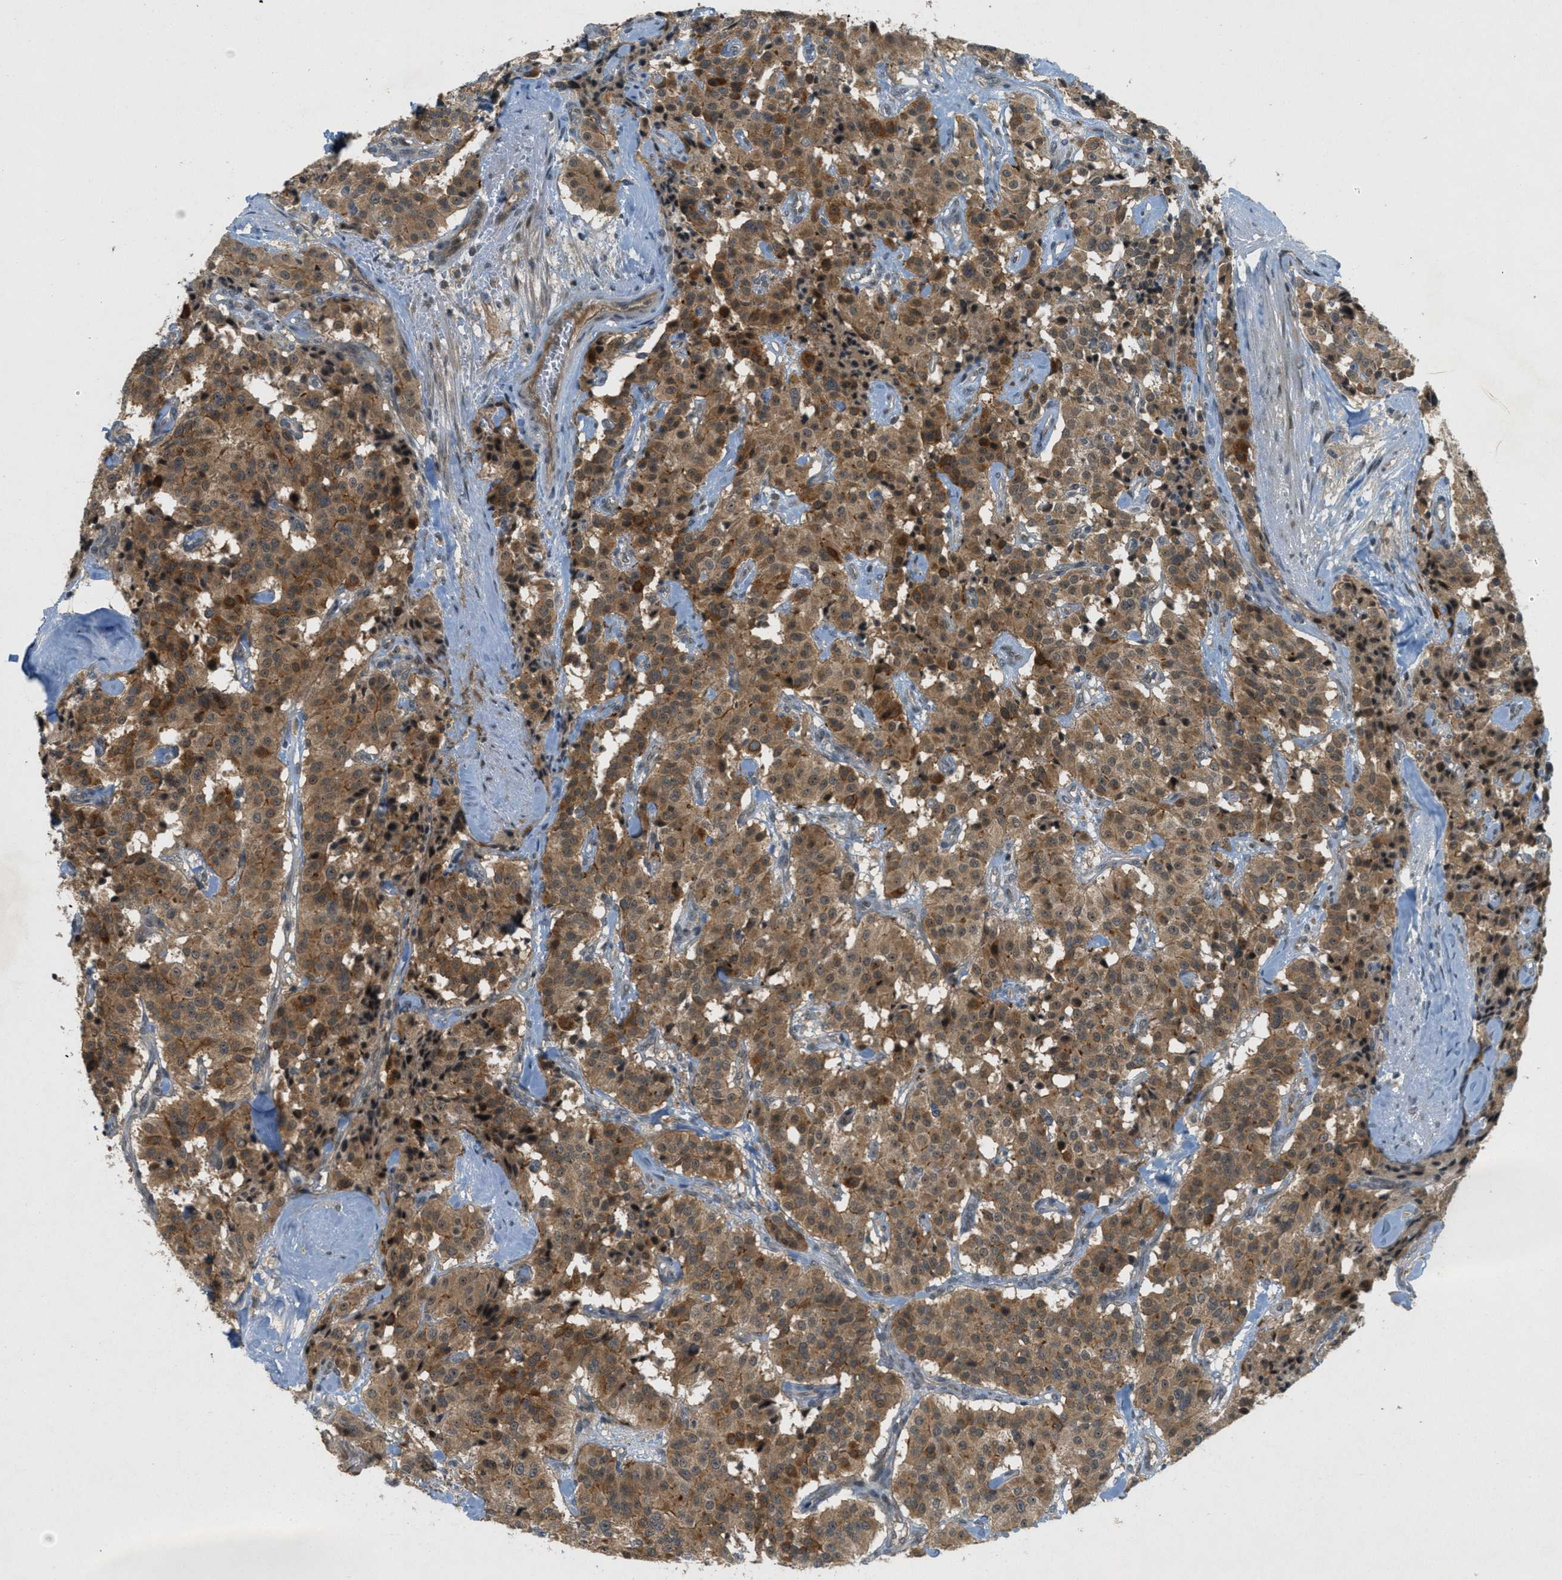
{"staining": {"intensity": "moderate", "quantity": ">75%", "location": "cytoplasmic/membranous"}, "tissue": "carcinoid", "cell_type": "Tumor cells", "image_type": "cancer", "snomed": [{"axis": "morphology", "description": "Carcinoid, malignant, NOS"}, {"axis": "topography", "description": "Lung"}], "caption": "IHC micrograph of neoplastic tissue: human carcinoid stained using immunohistochemistry exhibits medium levels of moderate protein expression localized specifically in the cytoplasmic/membranous of tumor cells, appearing as a cytoplasmic/membranous brown color.", "gene": "STK11", "patient": {"sex": "male", "age": 30}}